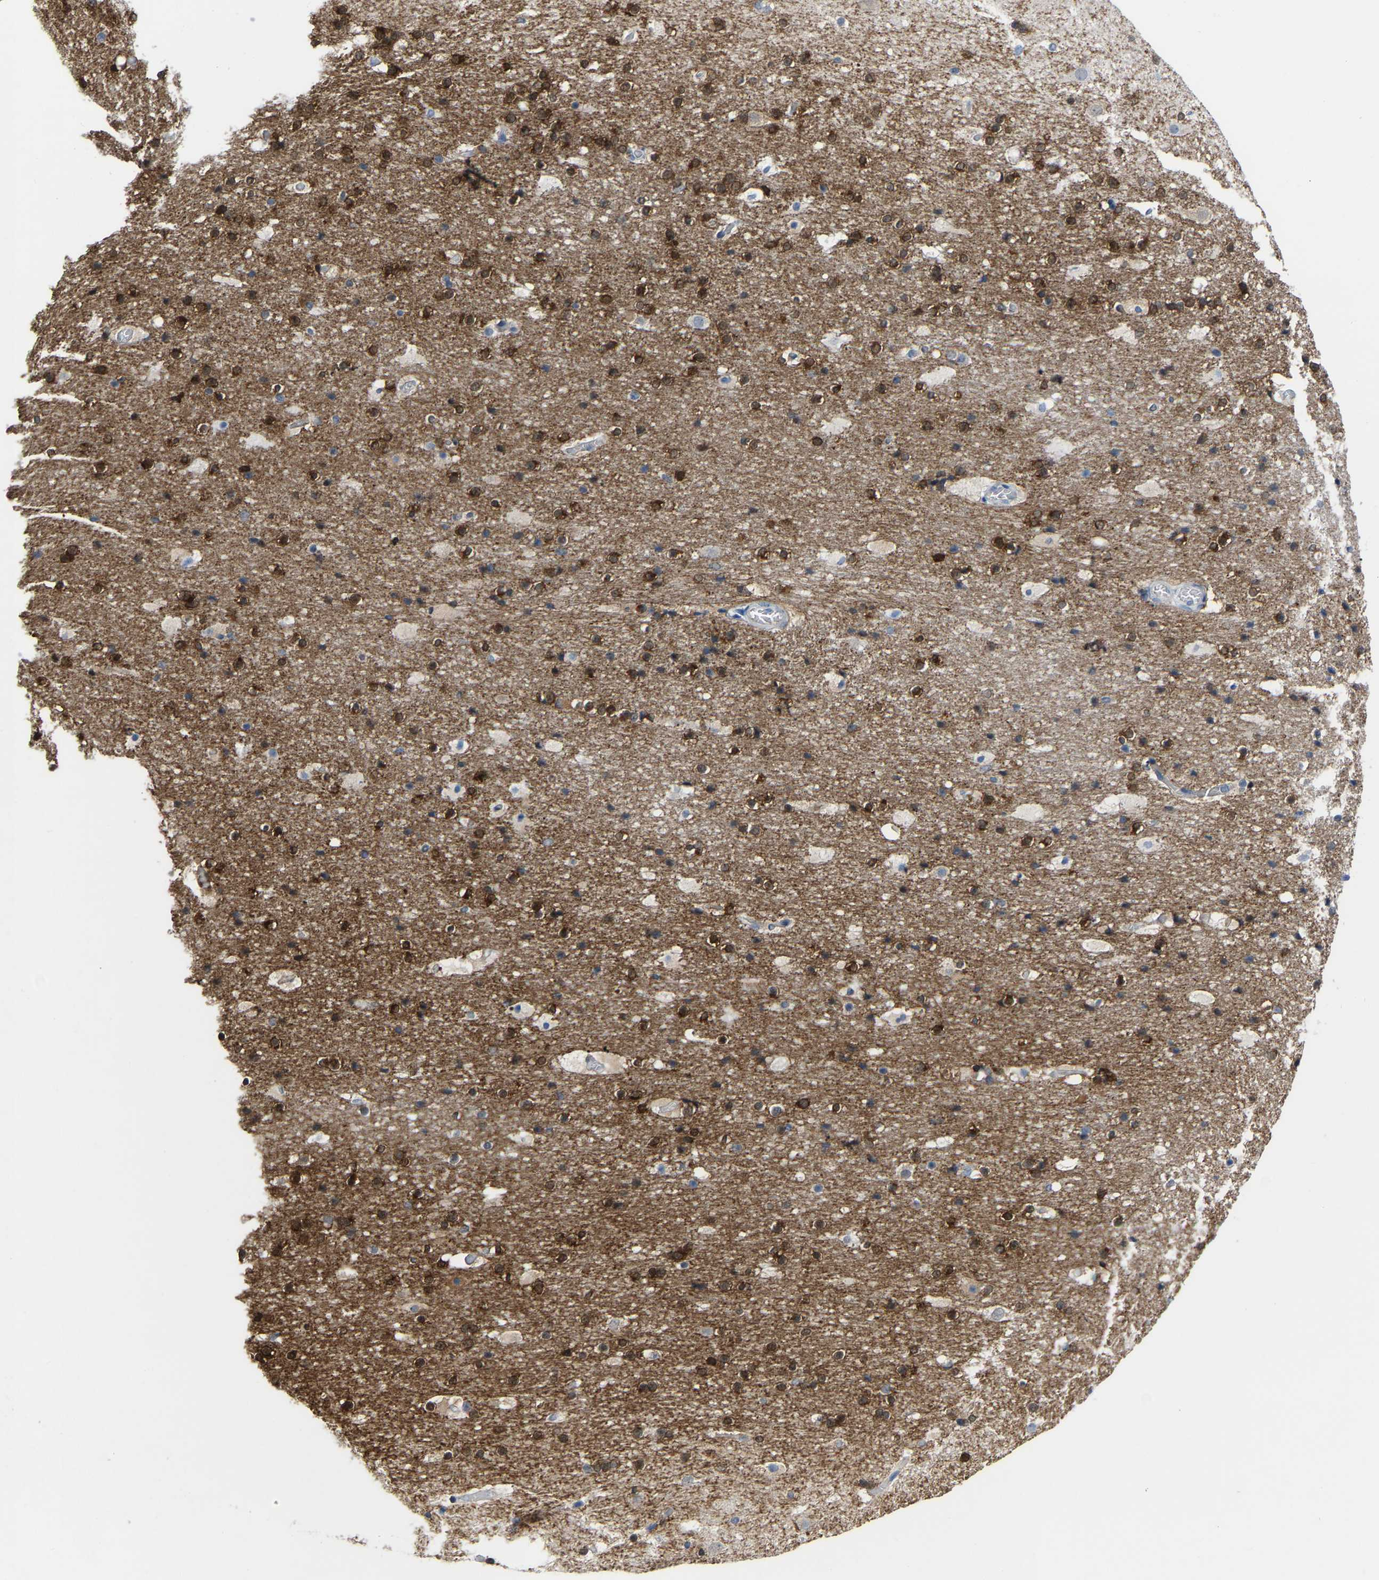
{"staining": {"intensity": "negative", "quantity": "none", "location": "none"}, "tissue": "cerebral cortex", "cell_type": "Endothelial cells", "image_type": "normal", "snomed": [{"axis": "morphology", "description": "Normal tissue, NOS"}, {"axis": "topography", "description": "Cerebral cortex"}], "caption": "This is an immunohistochemistry image of unremarkable cerebral cortex. There is no staining in endothelial cells.", "gene": "ABTB2", "patient": {"sex": "male", "age": 57}}